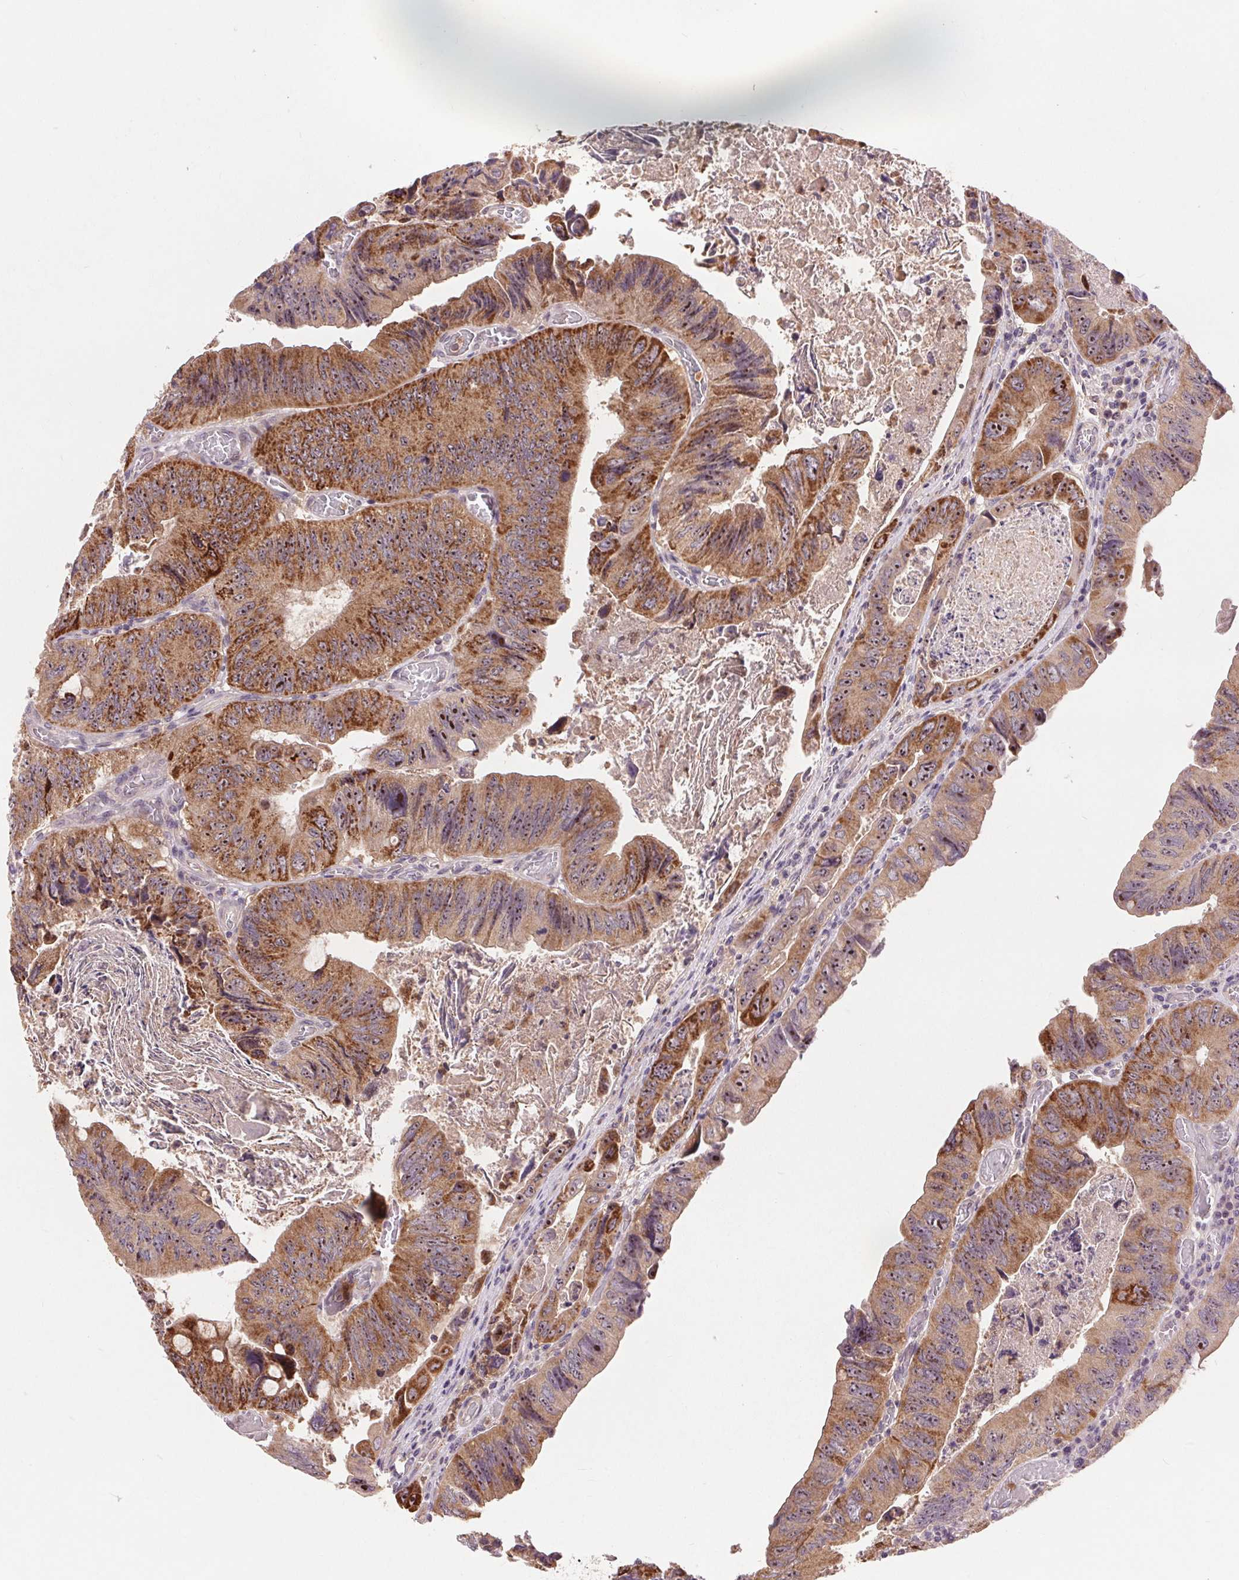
{"staining": {"intensity": "moderate", "quantity": ">75%", "location": "cytoplasmic/membranous"}, "tissue": "colorectal cancer", "cell_type": "Tumor cells", "image_type": "cancer", "snomed": [{"axis": "morphology", "description": "Adenocarcinoma, NOS"}, {"axis": "topography", "description": "Colon"}], "caption": "Adenocarcinoma (colorectal) tissue exhibits moderate cytoplasmic/membranous staining in approximately >75% of tumor cells, visualized by immunohistochemistry. The staining was performed using DAB (3,3'-diaminobenzidine), with brown indicating positive protein expression. Nuclei are stained blue with hematoxylin.", "gene": "RANBP3L", "patient": {"sex": "female", "age": 84}}